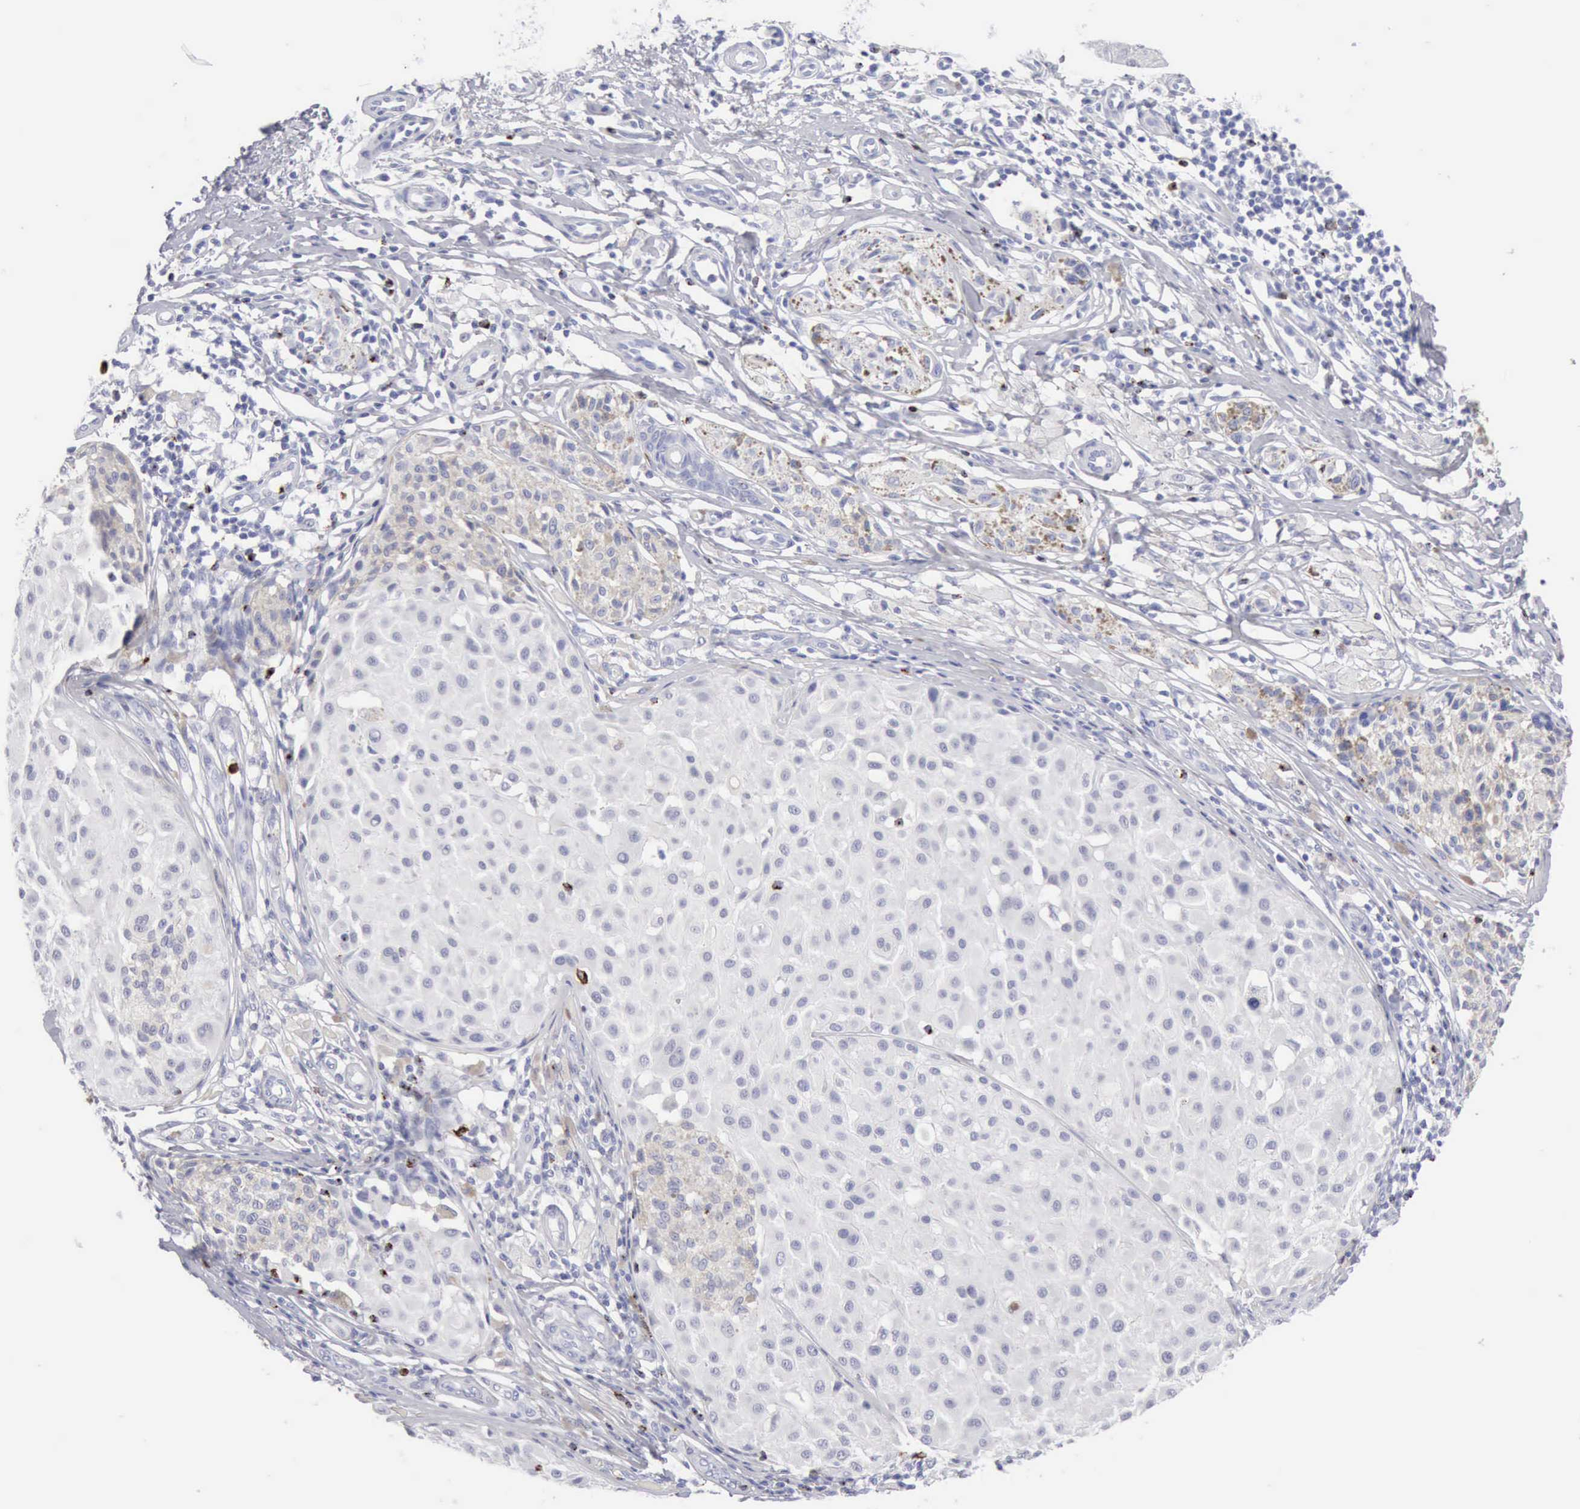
{"staining": {"intensity": "negative", "quantity": "none", "location": "none"}, "tissue": "melanoma", "cell_type": "Tumor cells", "image_type": "cancer", "snomed": [{"axis": "morphology", "description": "Malignant melanoma, NOS"}, {"axis": "topography", "description": "Skin"}], "caption": "Image shows no significant protein staining in tumor cells of melanoma.", "gene": "GZMB", "patient": {"sex": "male", "age": 36}}